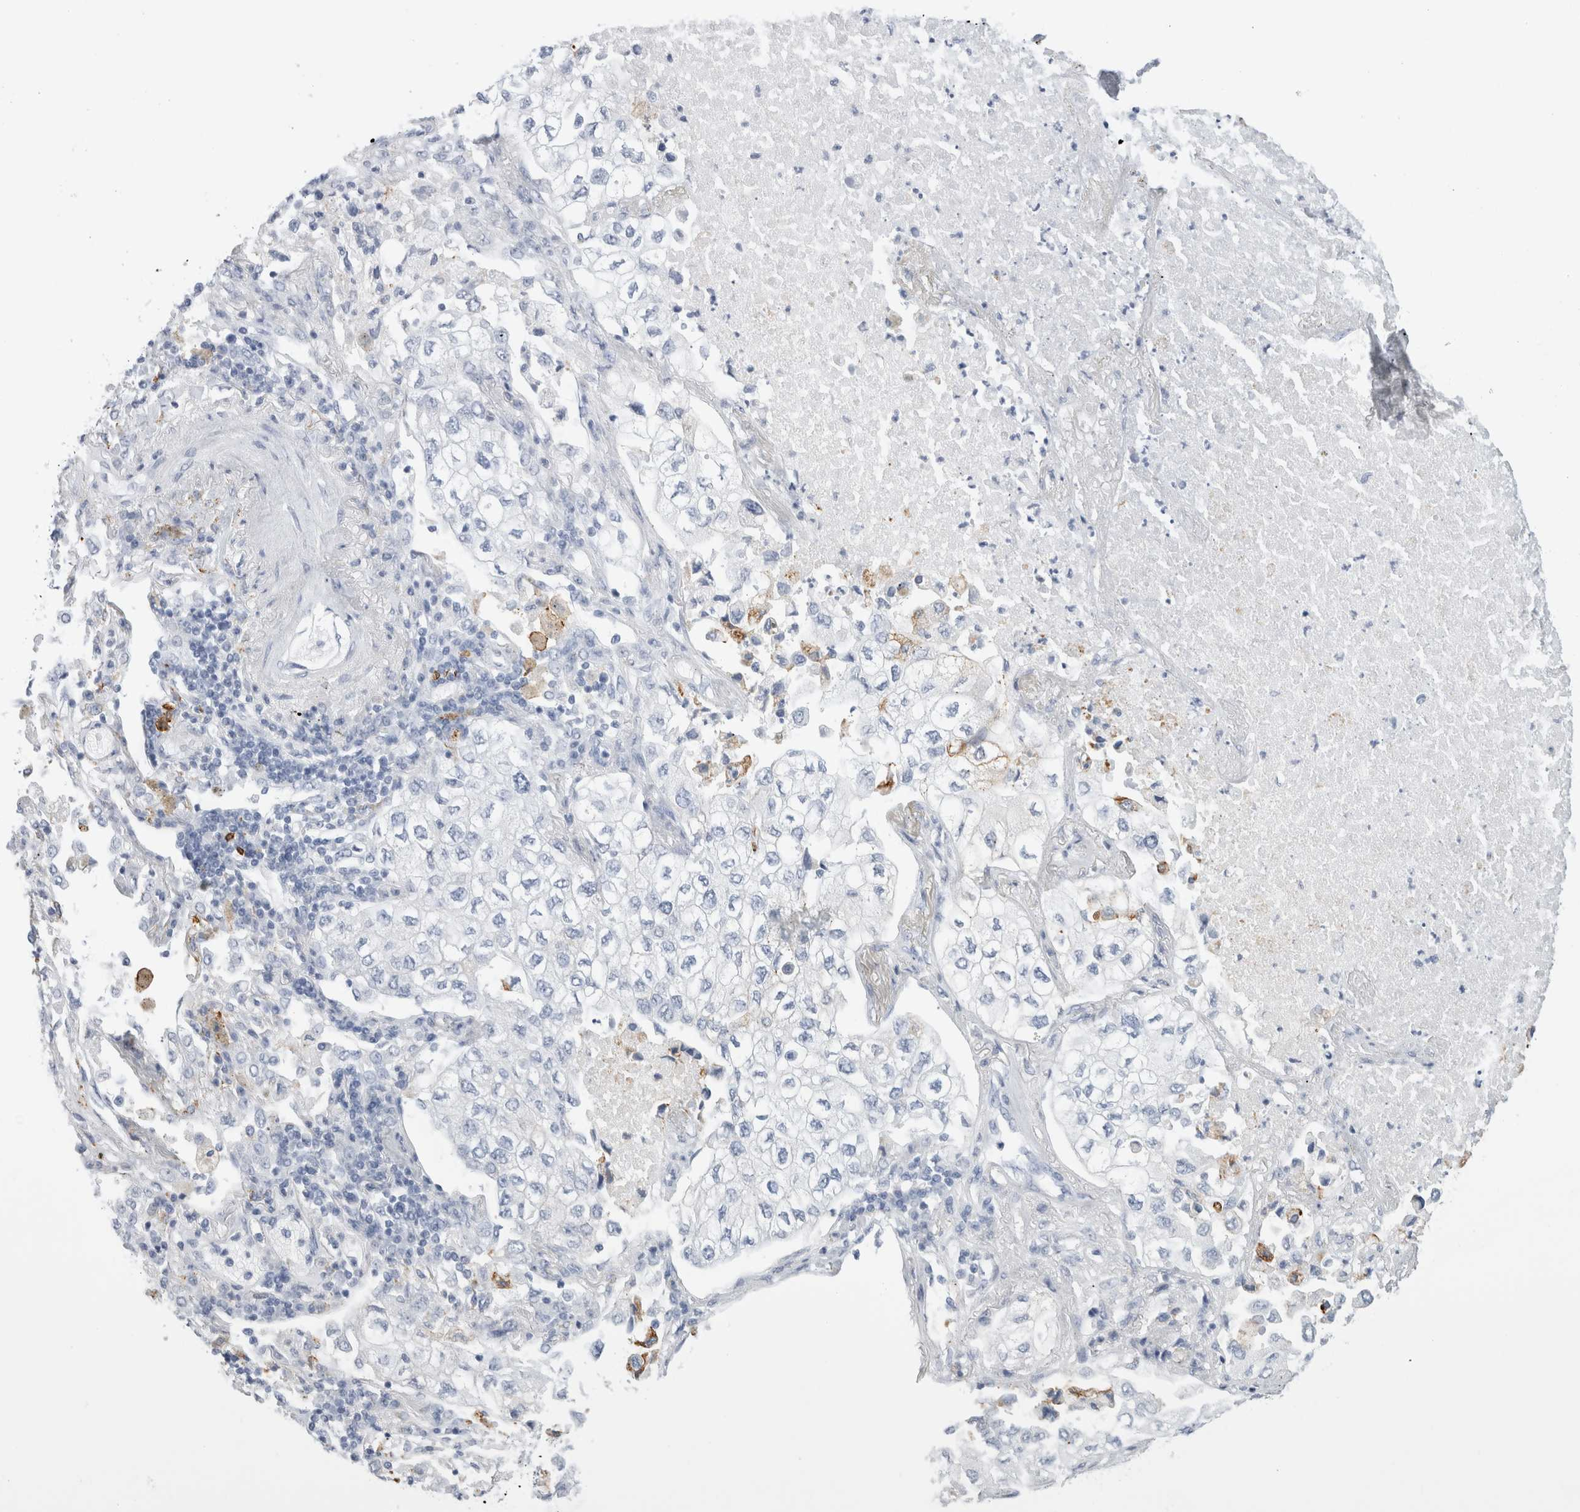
{"staining": {"intensity": "negative", "quantity": "none", "location": "none"}, "tissue": "lung cancer", "cell_type": "Tumor cells", "image_type": "cancer", "snomed": [{"axis": "morphology", "description": "Adenocarcinoma, NOS"}, {"axis": "topography", "description": "Lung"}], "caption": "Tumor cells show no significant expression in lung adenocarcinoma.", "gene": "MUC15", "patient": {"sex": "male", "age": 63}}